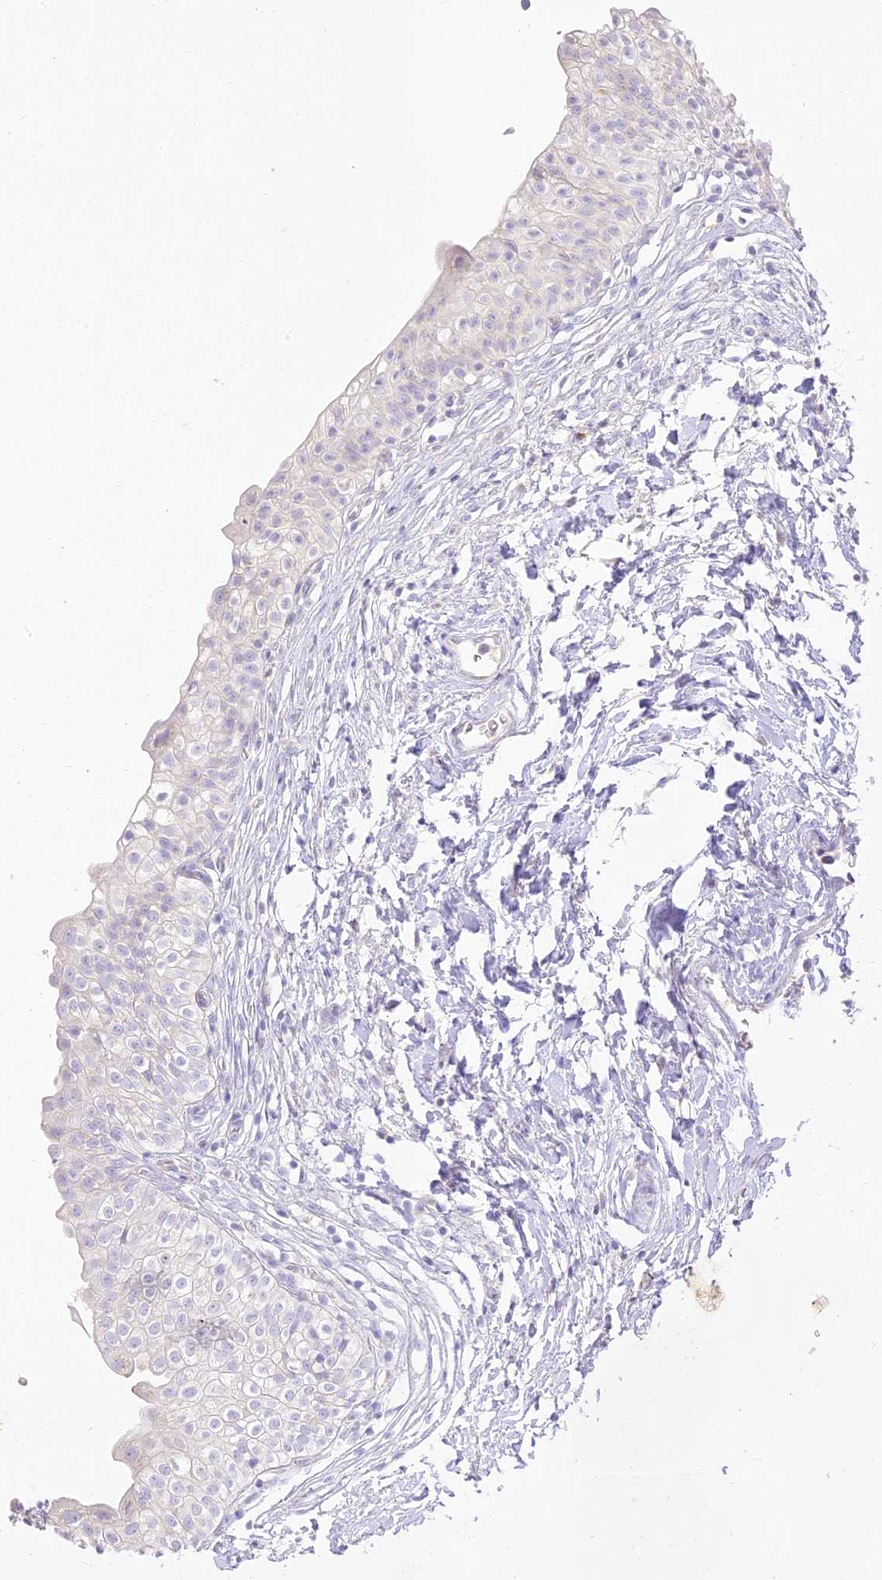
{"staining": {"intensity": "negative", "quantity": "none", "location": "none"}, "tissue": "urinary bladder", "cell_type": "Urothelial cells", "image_type": "normal", "snomed": [{"axis": "morphology", "description": "Normal tissue, NOS"}, {"axis": "topography", "description": "Urinary bladder"}], "caption": "This is an immunohistochemistry image of benign human urinary bladder. There is no expression in urothelial cells.", "gene": "SEC13", "patient": {"sex": "male", "age": 55}}